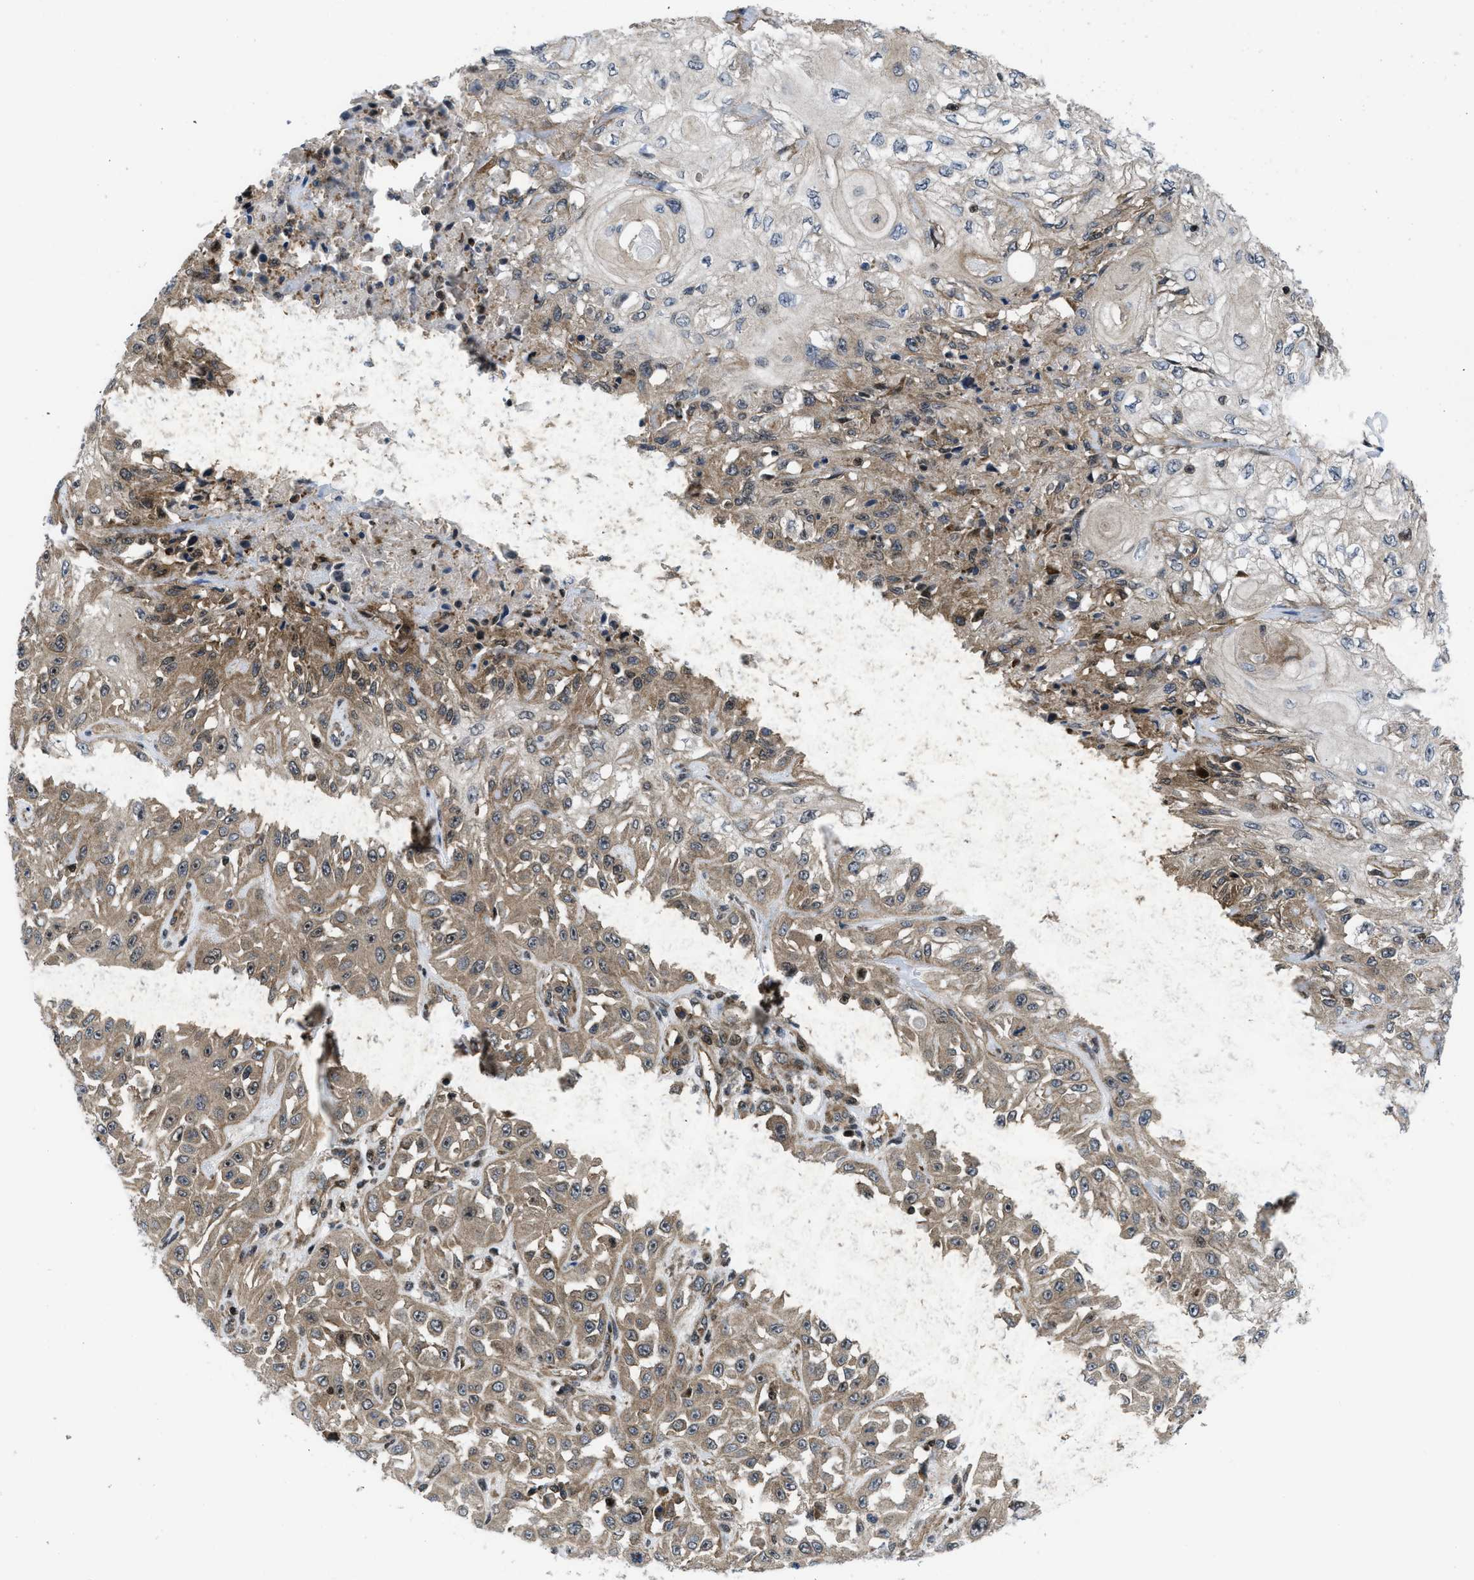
{"staining": {"intensity": "moderate", "quantity": ">75%", "location": "cytoplasmic/membranous,nuclear"}, "tissue": "skin cancer", "cell_type": "Tumor cells", "image_type": "cancer", "snomed": [{"axis": "morphology", "description": "Squamous cell carcinoma, NOS"}, {"axis": "morphology", "description": "Squamous cell carcinoma, metastatic, NOS"}, {"axis": "topography", "description": "Skin"}, {"axis": "topography", "description": "Lymph node"}], "caption": "Tumor cells show moderate cytoplasmic/membranous and nuclear staining in approximately >75% of cells in skin metastatic squamous cell carcinoma.", "gene": "PPP2CB", "patient": {"sex": "male", "age": 75}}